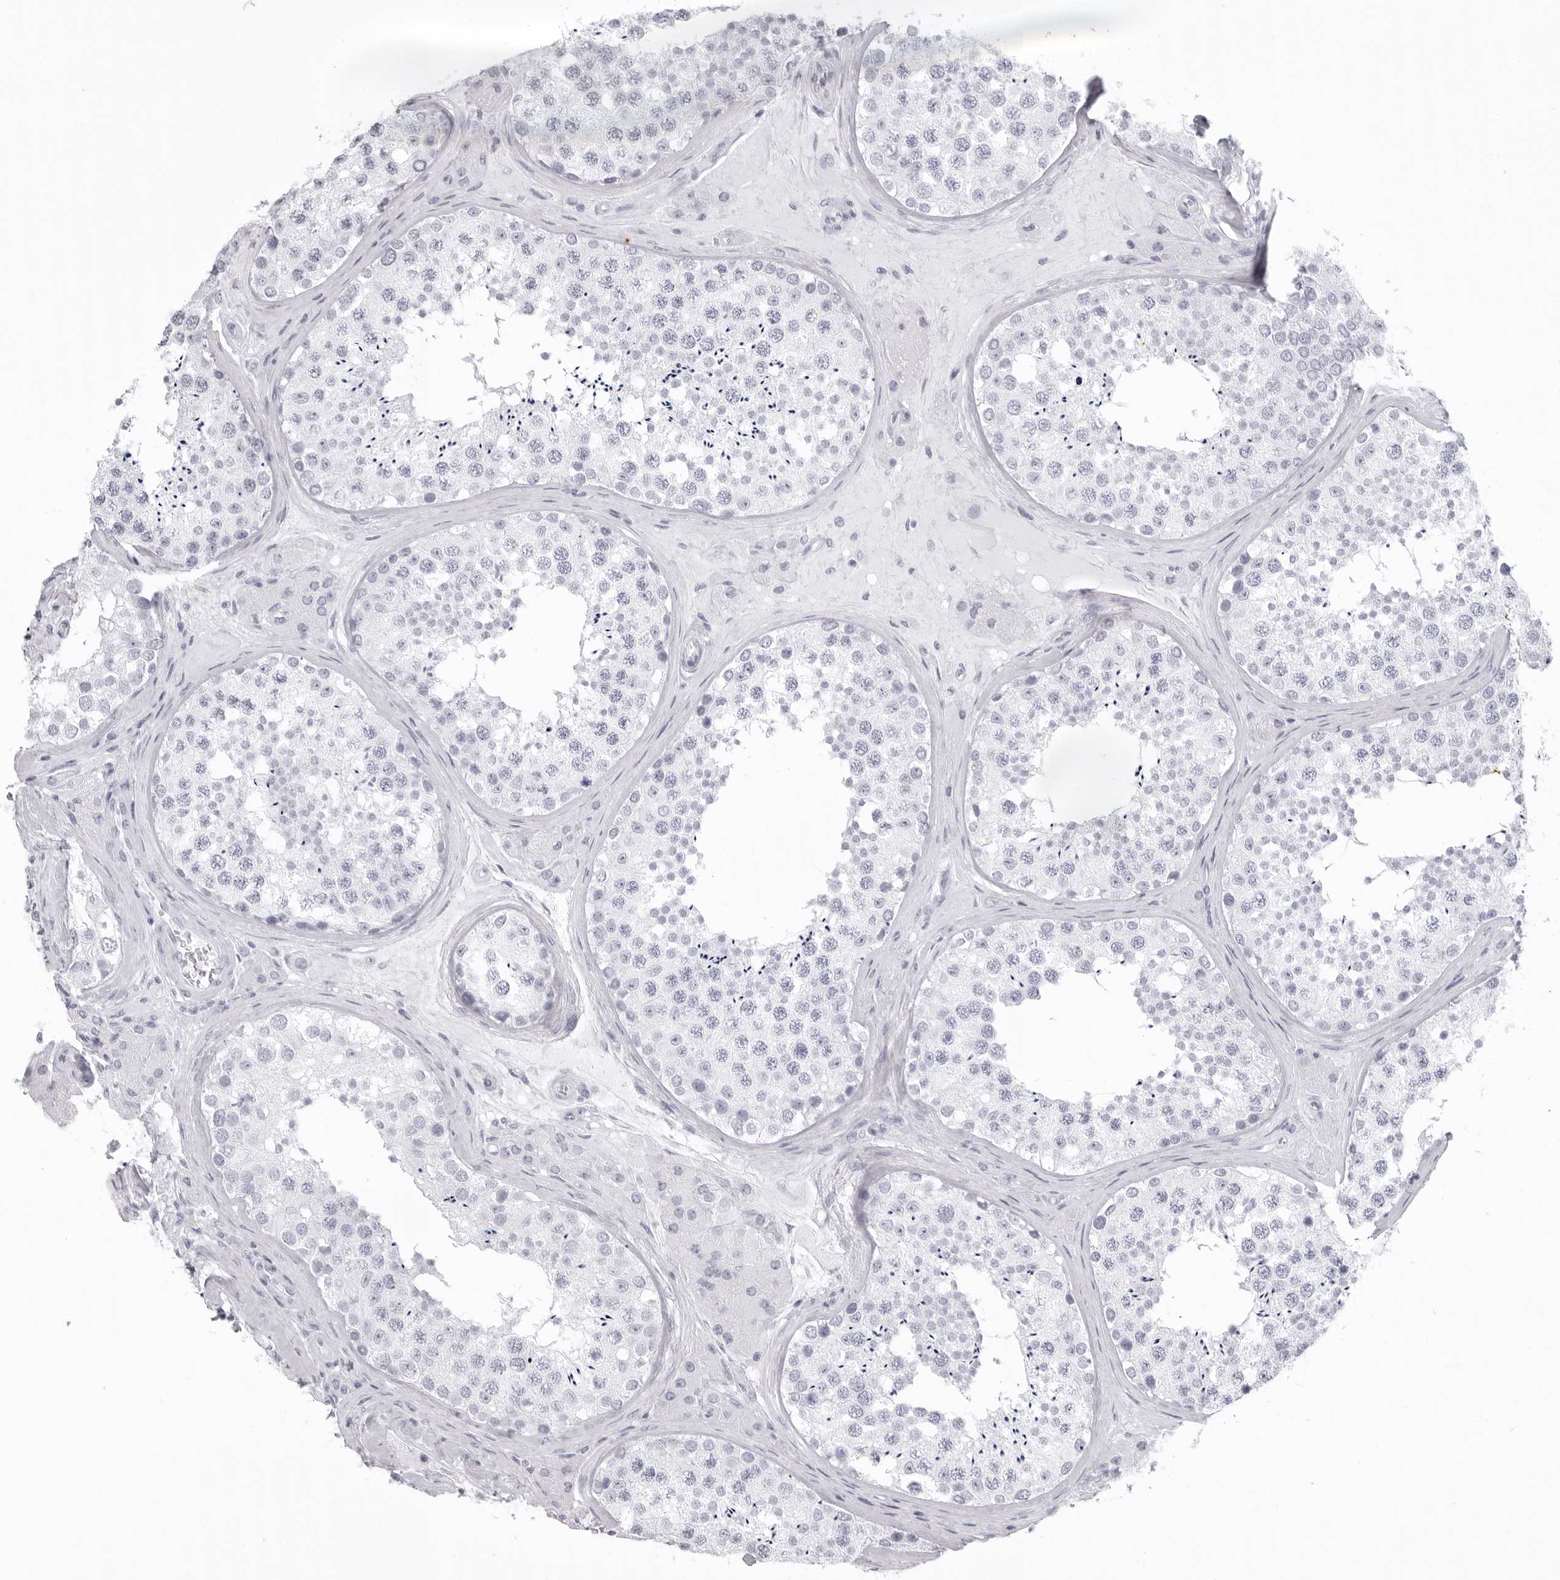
{"staining": {"intensity": "negative", "quantity": "none", "location": "none"}, "tissue": "testis", "cell_type": "Cells in seminiferous ducts", "image_type": "normal", "snomed": [{"axis": "morphology", "description": "Normal tissue, NOS"}, {"axis": "topography", "description": "Testis"}], "caption": "Cells in seminiferous ducts show no significant expression in benign testis.", "gene": "KLK9", "patient": {"sex": "male", "age": 46}}